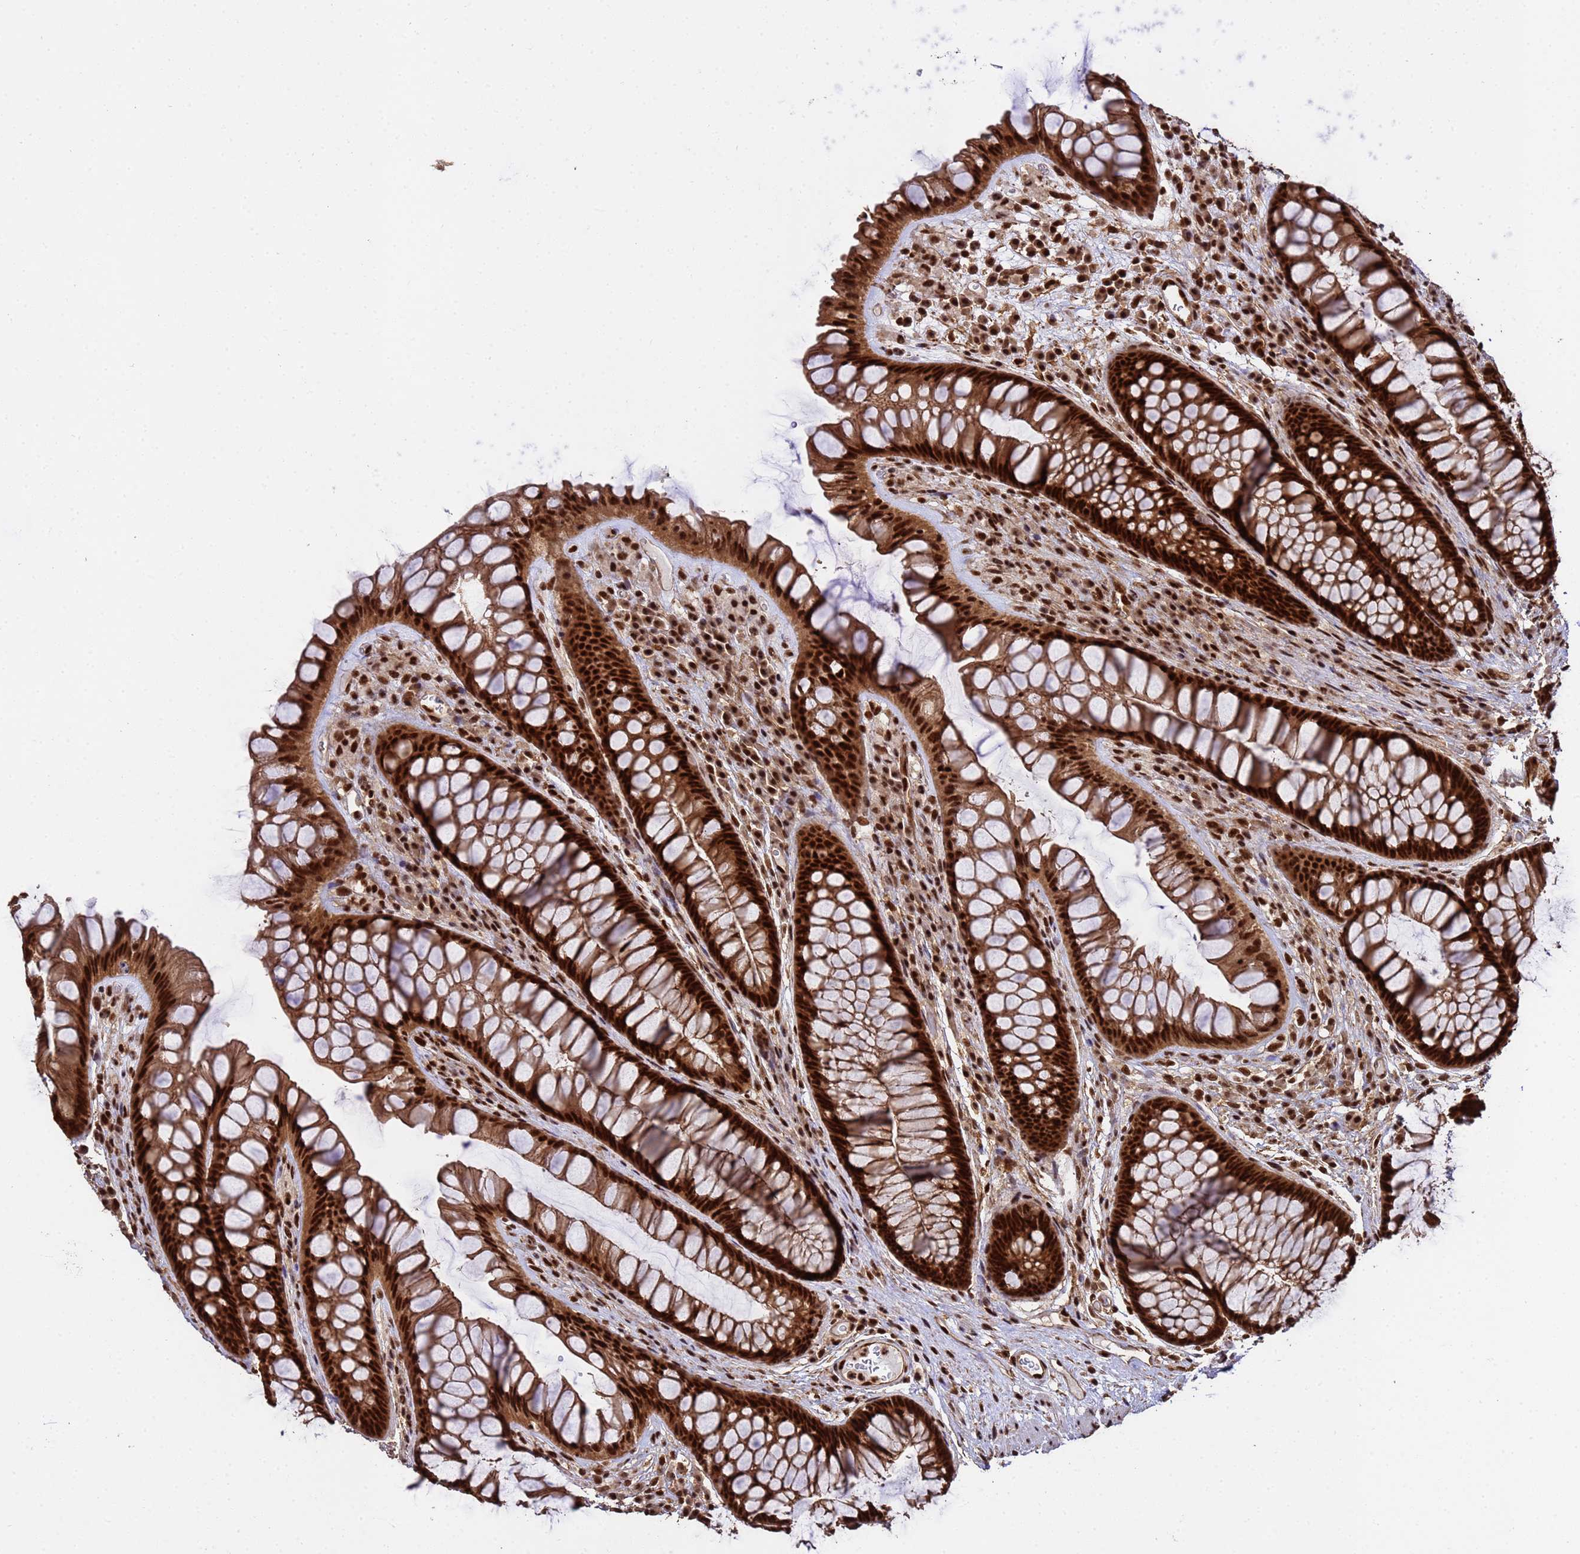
{"staining": {"intensity": "strong", "quantity": ">75%", "location": "cytoplasmic/membranous,nuclear"}, "tissue": "rectum", "cell_type": "Glandular cells", "image_type": "normal", "snomed": [{"axis": "morphology", "description": "Normal tissue, NOS"}, {"axis": "topography", "description": "Rectum"}], "caption": "Brown immunohistochemical staining in unremarkable human rectum exhibits strong cytoplasmic/membranous,nuclear staining in about >75% of glandular cells. The protein of interest is stained brown, and the nuclei are stained in blue (DAB IHC with brightfield microscopy, high magnification).", "gene": "SYF2", "patient": {"sex": "male", "age": 74}}